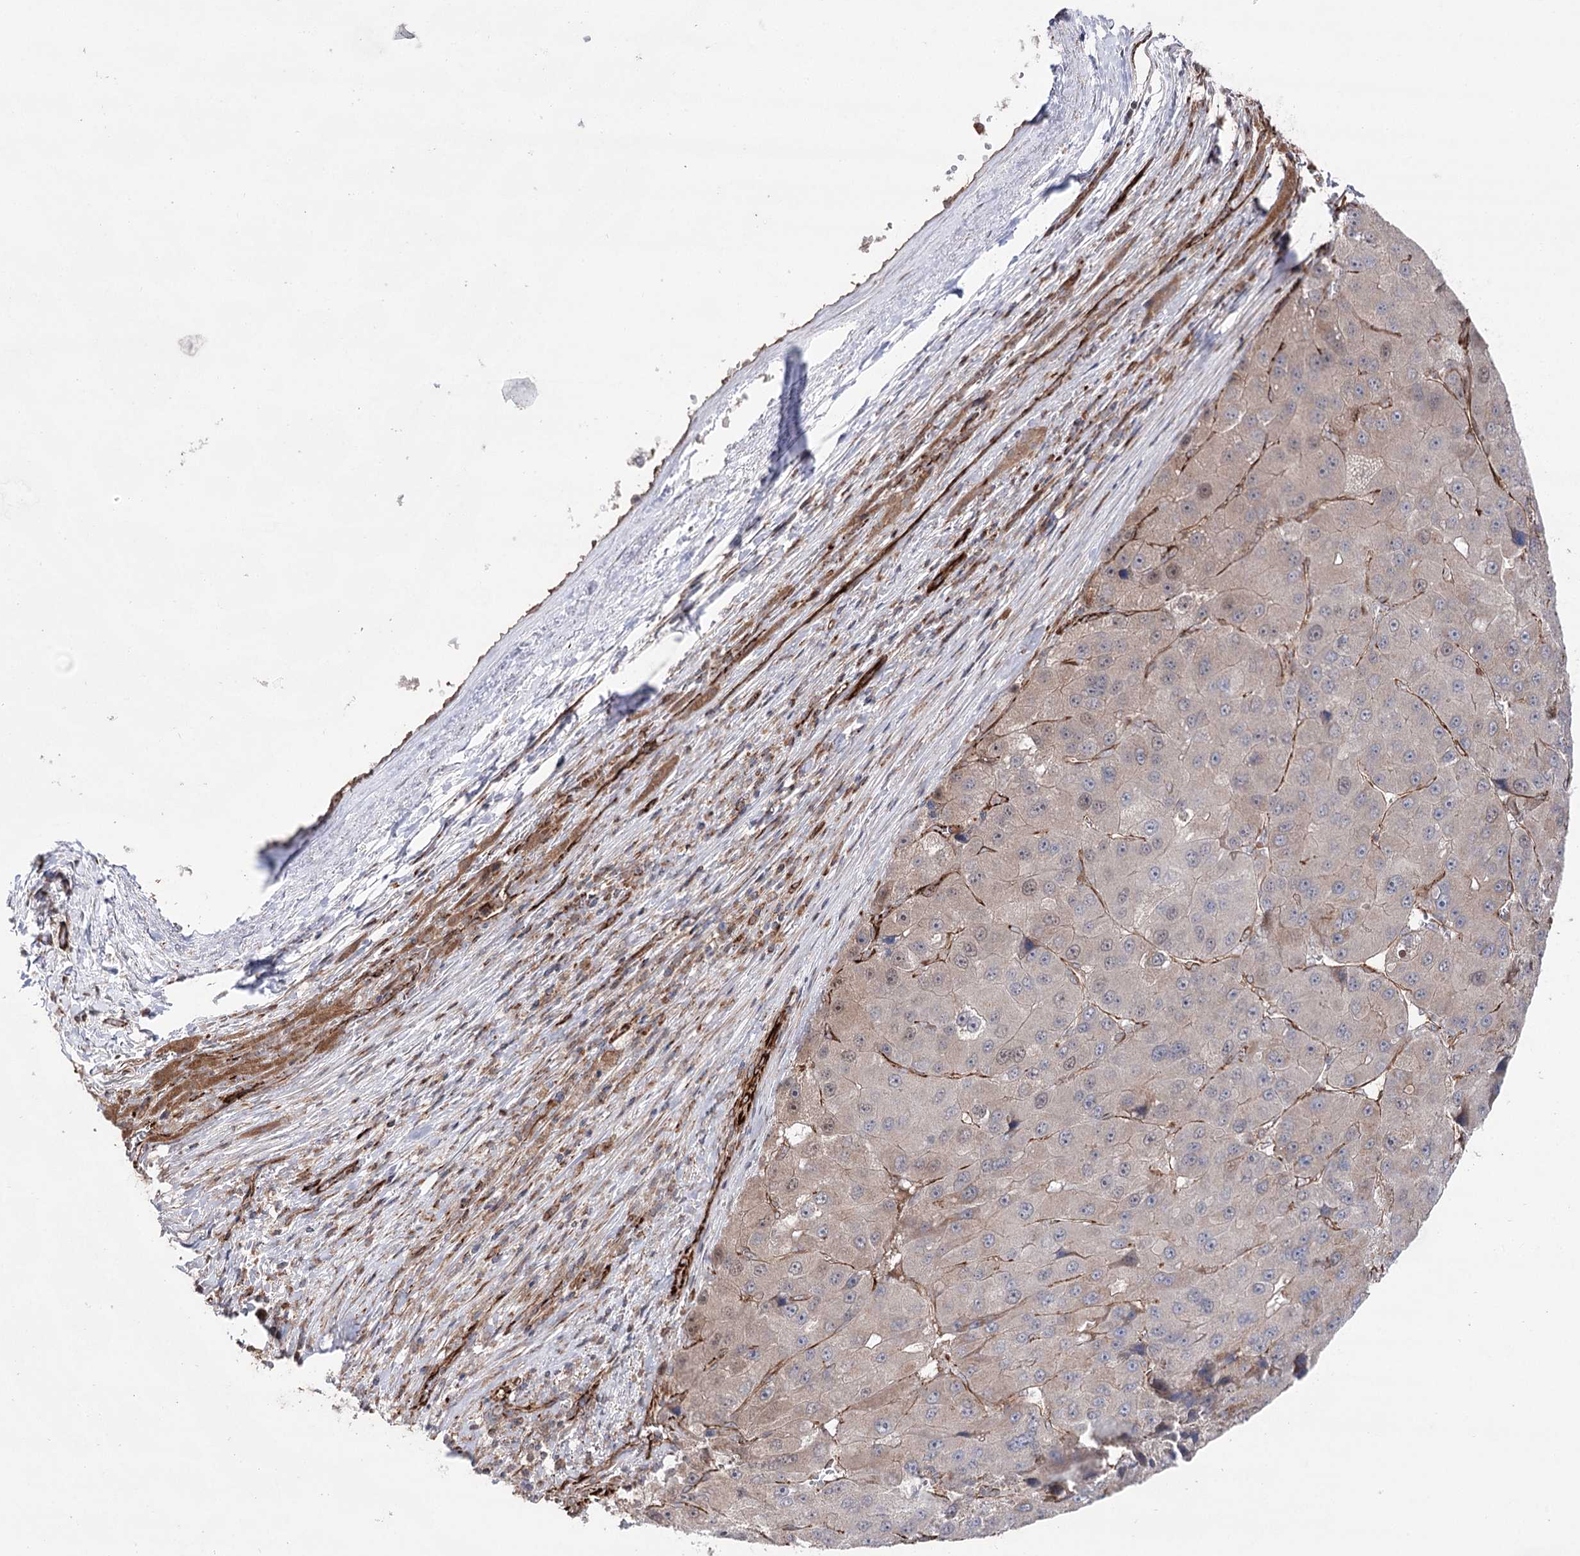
{"staining": {"intensity": "weak", "quantity": "<25%", "location": "cytoplasmic/membranous"}, "tissue": "liver cancer", "cell_type": "Tumor cells", "image_type": "cancer", "snomed": [{"axis": "morphology", "description": "Carcinoma, Hepatocellular, NOS"}, {"axis": "topography", "description": "Liver"}], "caption": "Human hepatocellular carcinoma (liver) stained for a protein using IHC reveals no positivity in tumor cells.", "gene": "MIB1", "patient": {"sex": "female", "age": 73}}